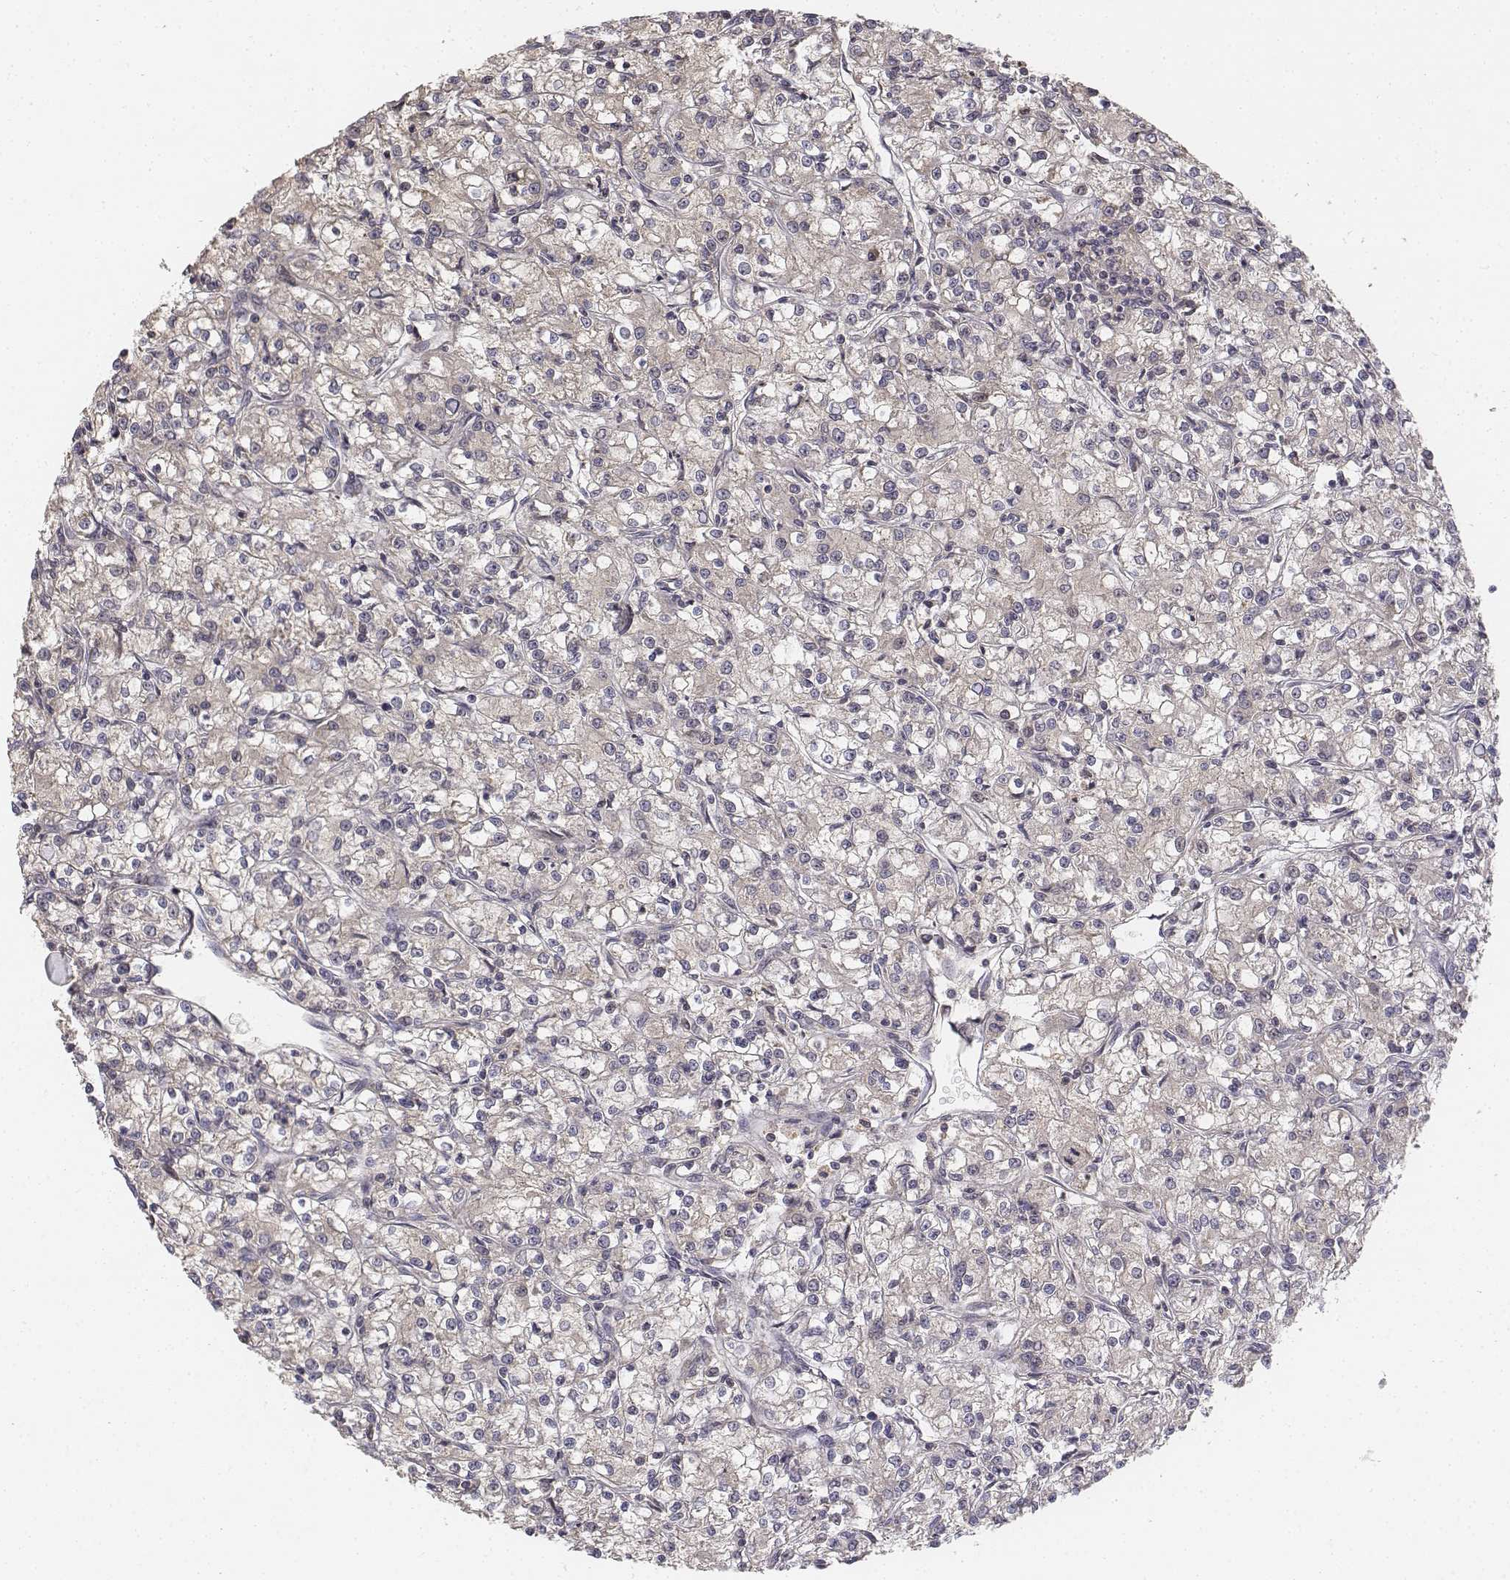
{"staining": {"intensity": "negative", "quantity": "none", "location": "none"}, "tissue": "renal cancer", "cell_type": "Tumor cells", "image_type": "cancer", "snomed": [{"axis": "morphology", "description": "Adenocarcinoma, NOS"}, {"axis": "topography", "description": "Kidney"}], "caption": "Renal adenocarcinoma was stained to show a protein in brown. There is no significant staining in tumor cells.", "gene": "FBXO21", "patient": {"sex": "female", "age": 59}}